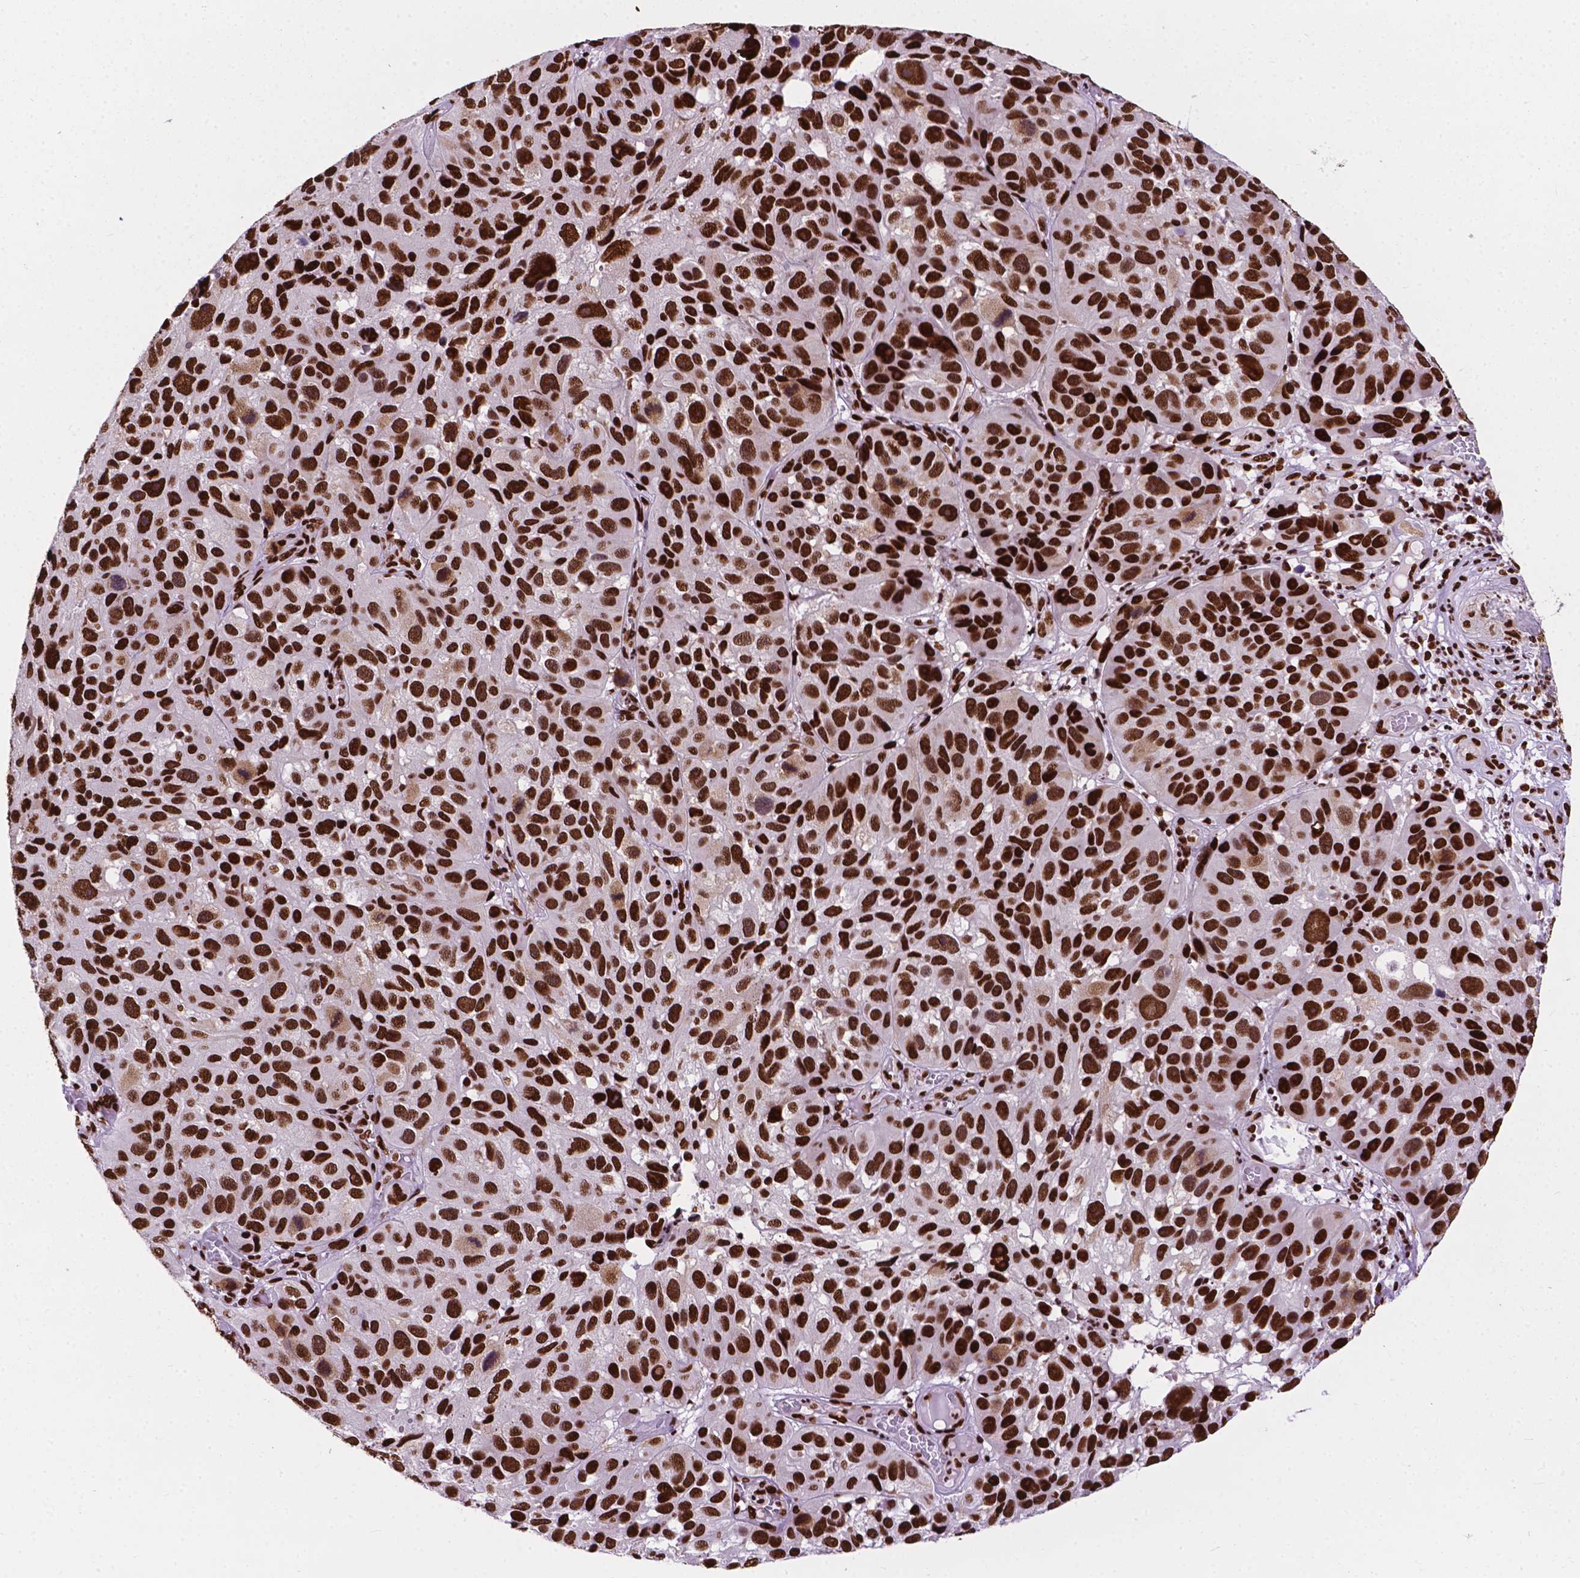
{"staining": {"intensity": "strong", "quantity": ">75%", "location": "nuclear"}, "tissue": "melanoma", "cell_type": "Tumor cells", "image_type": "cancer", "snomed": [{"axis": "morphology", "description": "Malignant melanoma, NOS"}, {"axis": "topography", "description": "Skin"}], "caption": "The immunohistochemical stain labels strong nuclear expression in tumor cells of malignant melanoma tissue.", "gene": "SMIM5", "patient": {"sex": "male", "age": 53}}